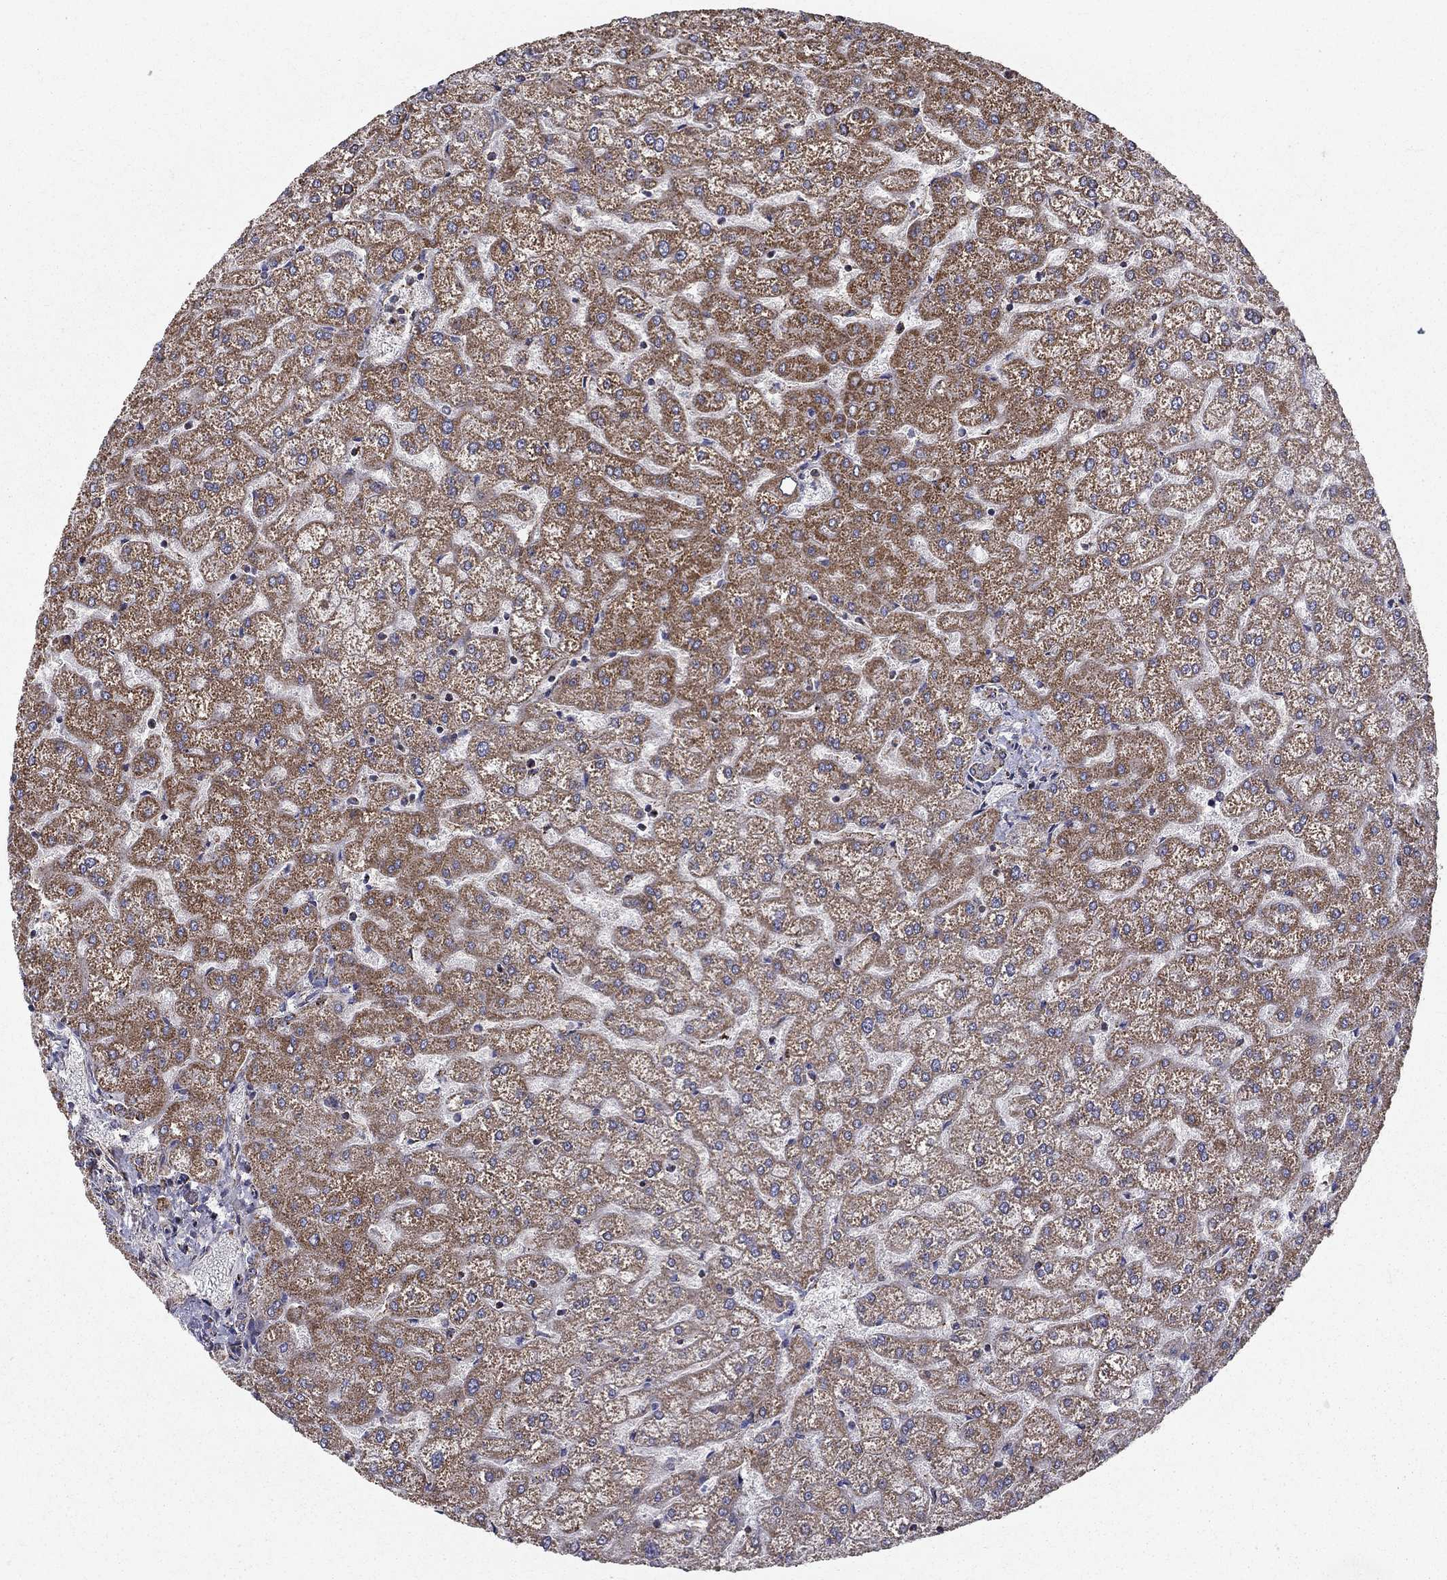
{"staining": {"intensity": "weak", "quantity": ">75%", "location": "cytoplasmic/membranous"}, "tissue": "liver", "cell_type": "Cholangiocytes", "image_type": "normal", "snomed": [{"axis": "morphology", "description": "Normal tissue, NOS"}, {"axis": "topography", "description": "Liver"}], "caption": "Protein staining of benign liver displays weak cytoplasmic/membranous positivity in approximately >75% of cholangiocytes. (DAB (3,3'-diaminobenzidine) IHC with brightfield microscopy, high magnification).", "gene": "NDUFS8", "patient": {"sex": "female", "age": 32}}